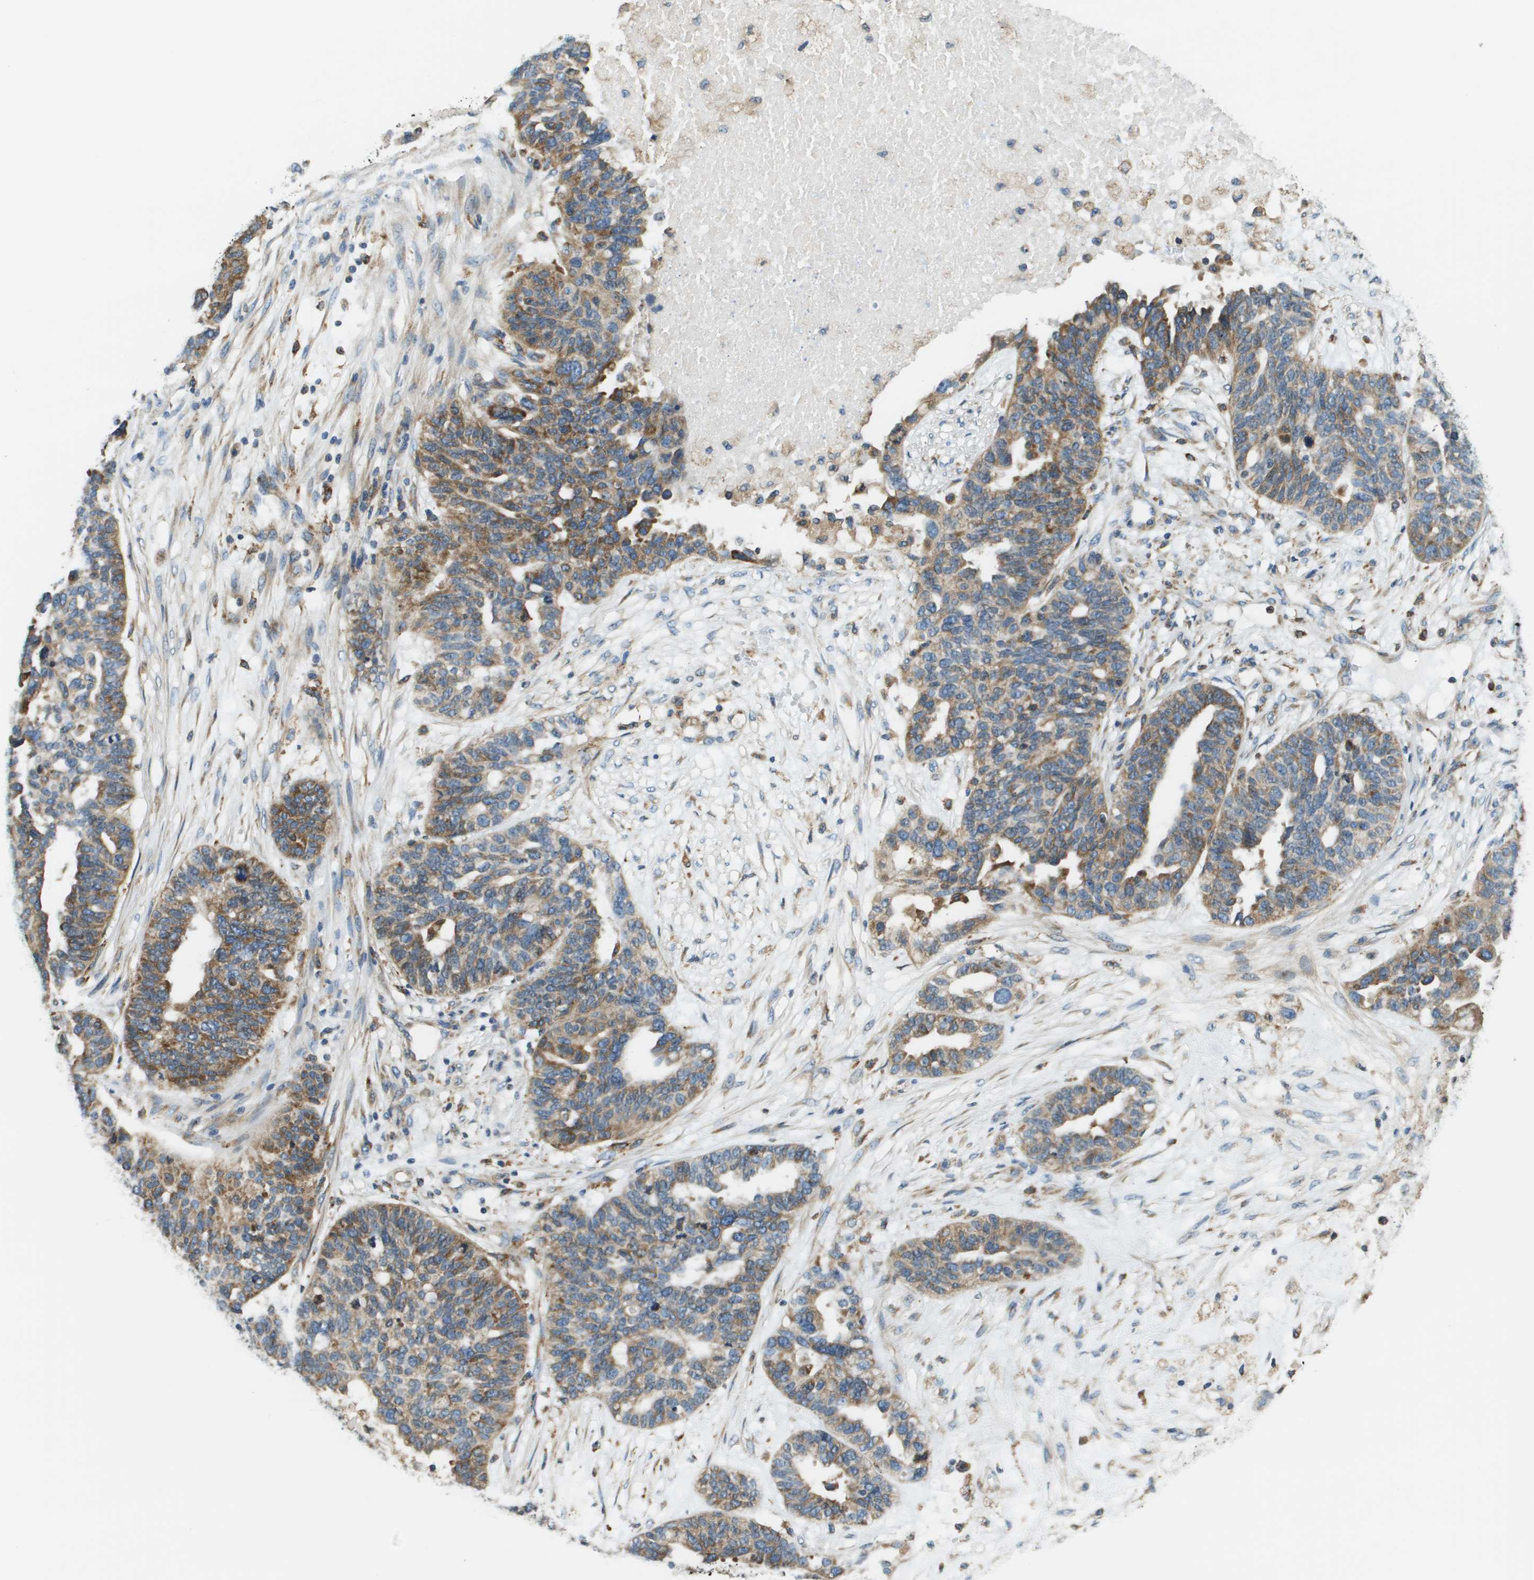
{"staining": {"intensity": "moderate", "quantity": ">75%", "location": "cytoplasmic/membranous"}, "tissue": "ovarian cancer", "cell_type": "Tumor cells", "image_type": "cancer", "snomed": [{"axis": "morphology", "description": "Cystadenocarcinoma, serous, NOS"}, {"axis": "topography", "description": "Ovary"}], "caption": "Immunohistochemistry (IHC) (DAB) staining of human ovarian cancer (serous cystadenocarcinoma) exhibits moderate cytoplasmic/membranous protein staining in approximately >75% of tumor cells.", "gene": "CNPY3", "patient": {"sex": "female", "age": 59}}